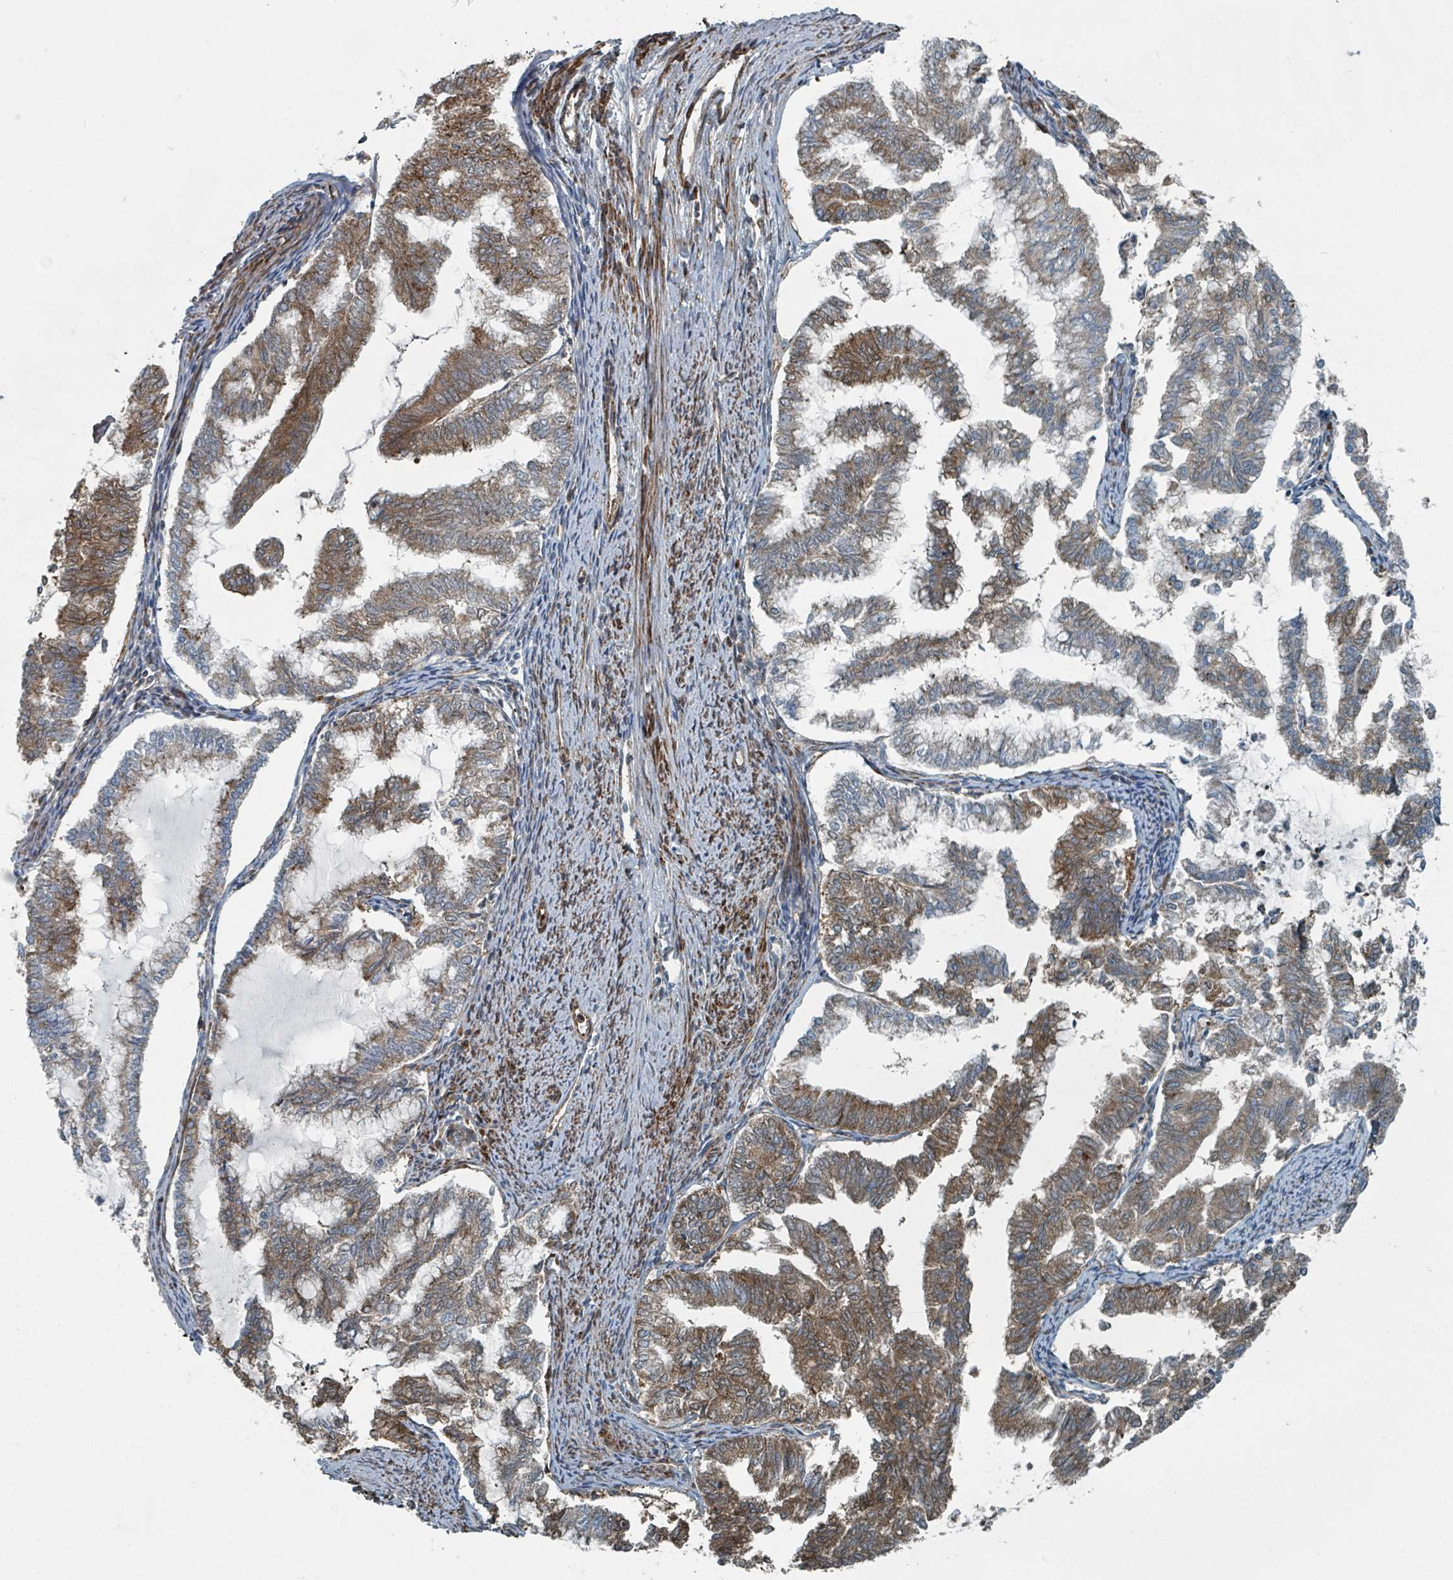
{"staining": {"intensity": "moderate", "quantity": ">75%", "location": "cytoplasmic/membranous"}, "tissue": "endometrial cancer", "cell_type": "Tumor cells", "image_type": "cancer", "snomed": [{"axis": "morphology", "description": "Adenocarcinoma, NOS"}, {"axis": "topography", "description": "Endometrium"}], "caption": "Immunohistochemistry image of neoplastic tissue: endometrial cancer stained using immunohistochemistry shows medium levels of moderate protein expression localized specifically in the cytoplasmic/membranous of tumor cells, appearing as a cytoplasmic/membranous brown color.", "gene": "RHPN2", "patient": {"sex": "female", "age": 79}}